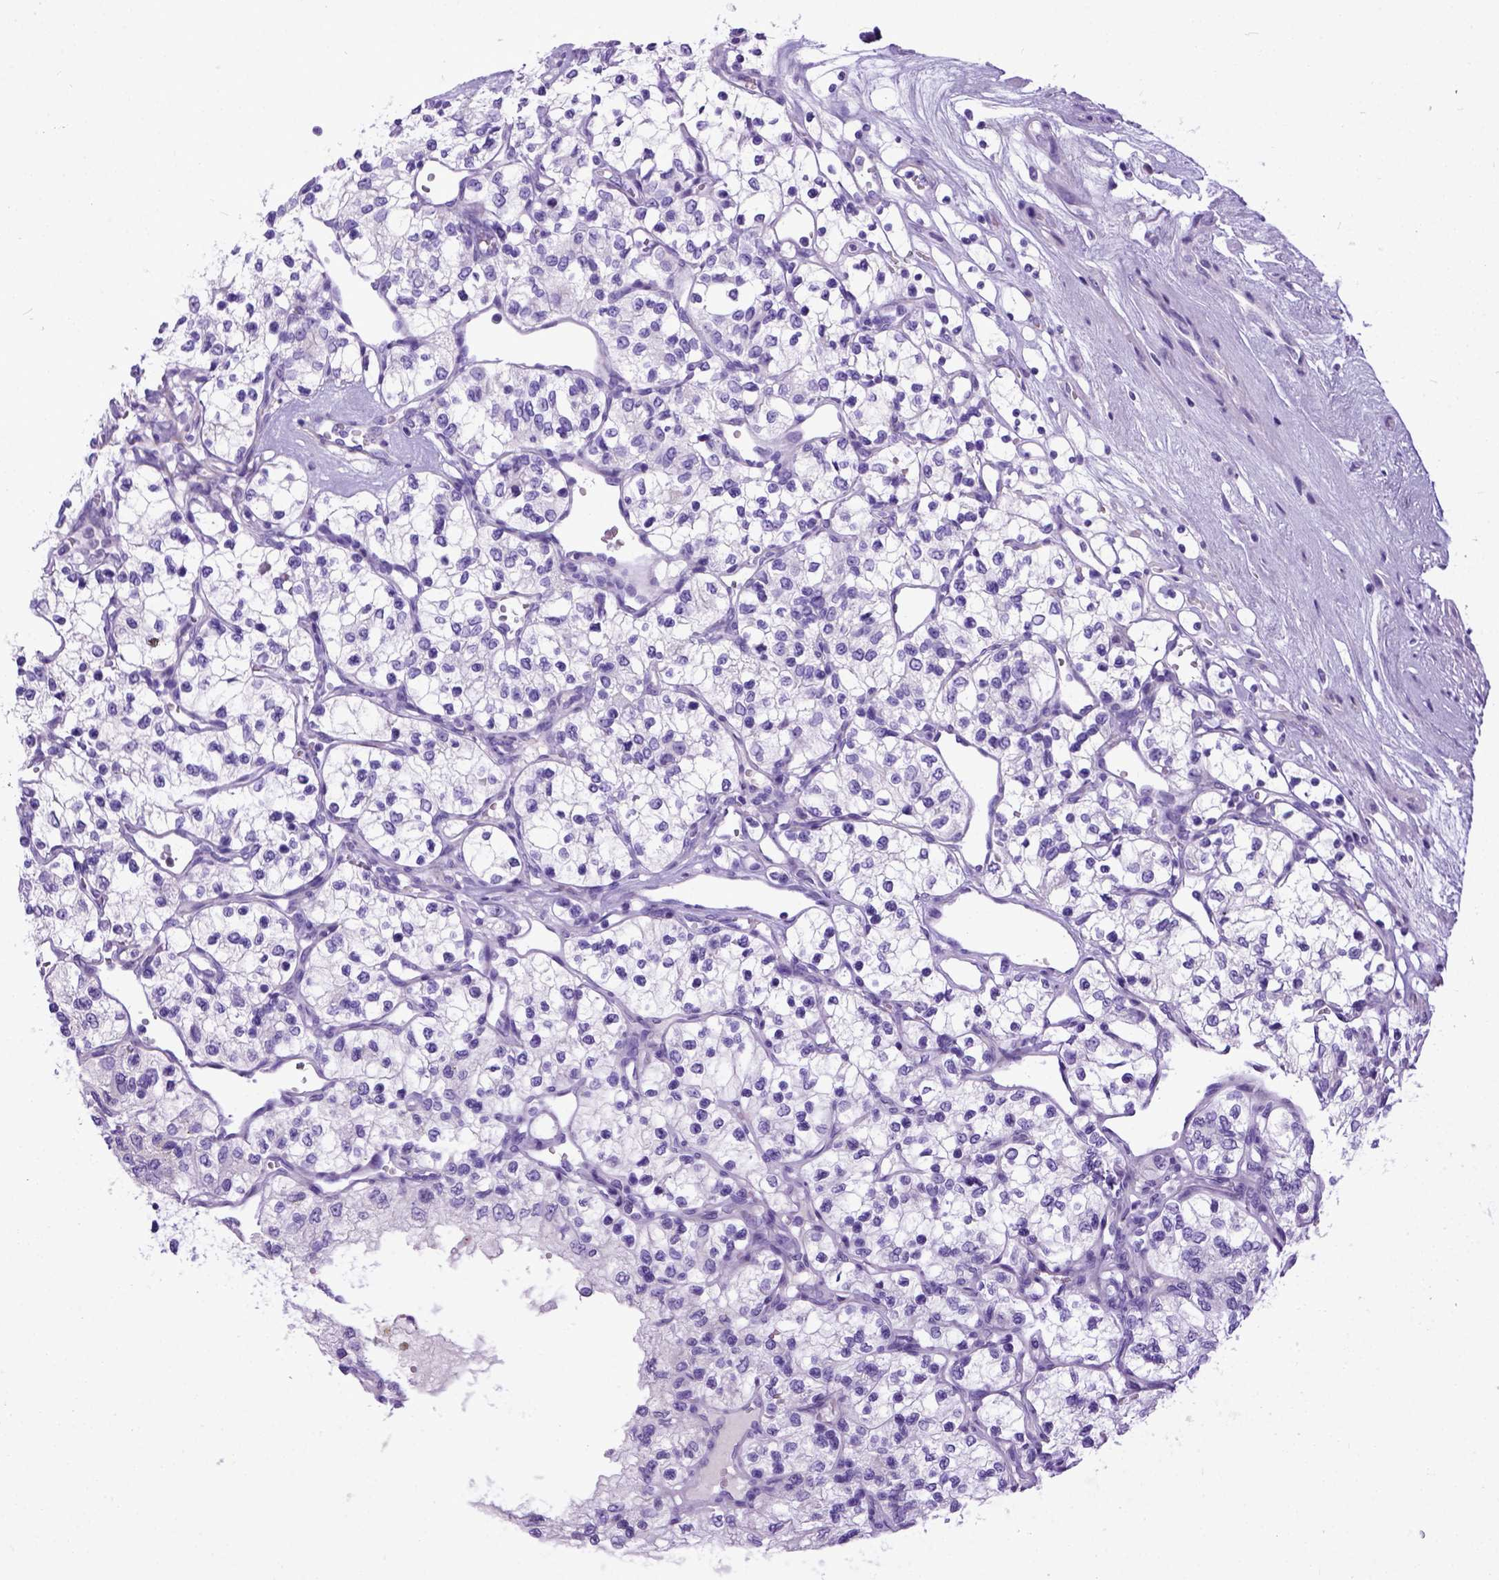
{"staining": {"intensity": "negative", "quantity": "none", "location": "none"}, "tissue": "renal cancer", "cell_type": "Tumor cells", "image_type": "cancer", "snomed": [{"axis": "morphology", "description": "Adenocarcinoma, NOS"}, {"axis": "topography", "description": "Kidney"}], "caption": "DAB (3,3'-diaminobenzidine) immunohistochemical staining of human renal cancer (adenocarcinoma) displays no significant expression in tumor cells. (Stains: DAB (3,3'-diaminobenzidine) IHC with hematoxylin counter stain, Microscopy: brightfield microscopy at high magnification).", "gene": "IGF2", "patient": {"sex": "female", "age": 69}}